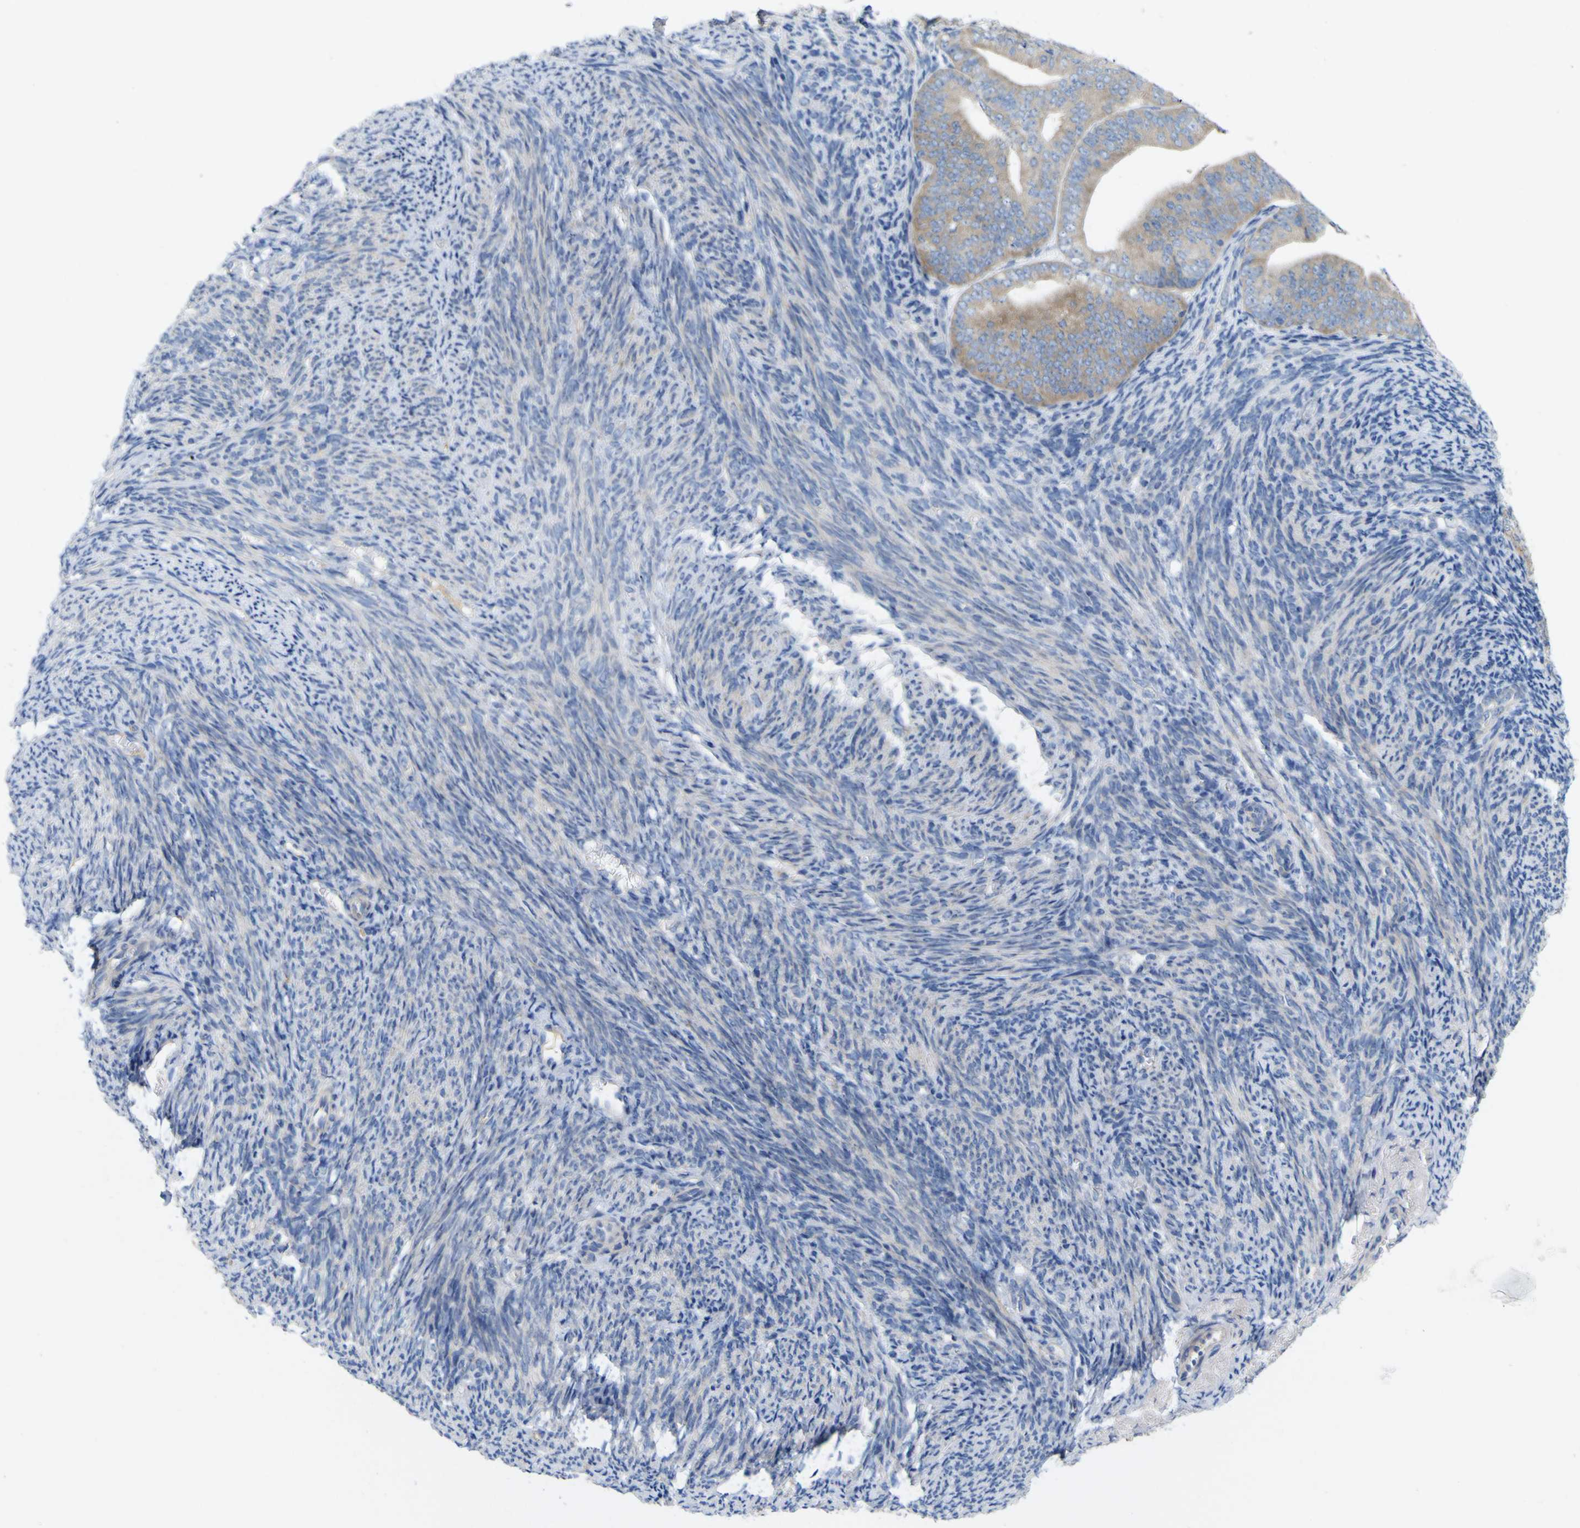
{"staining": {"intensity": "weak", "quantity": "<25%", "location": "cytoplasmic/membranous"}, "tissue": "endometrial cancer", "cell_type": "Tumor cells", "image_type": "cancer", "snomed": [{"axis": "morphology", "description": "Adenocarcinoma, NOS"}, {"axis": "topography", "description": "Endometrium"}], "caption": "Tumor cells are negative for protein expression in human endometrial cancer (adenocarcinoma). The staining is performed using DAB (3,3'-diaminobenzidine) brown chromogen with nuclei counter-stained in using hematoxylin.", "gene": "MYEOV", "patient": {"sex": "female", "age": 63}}